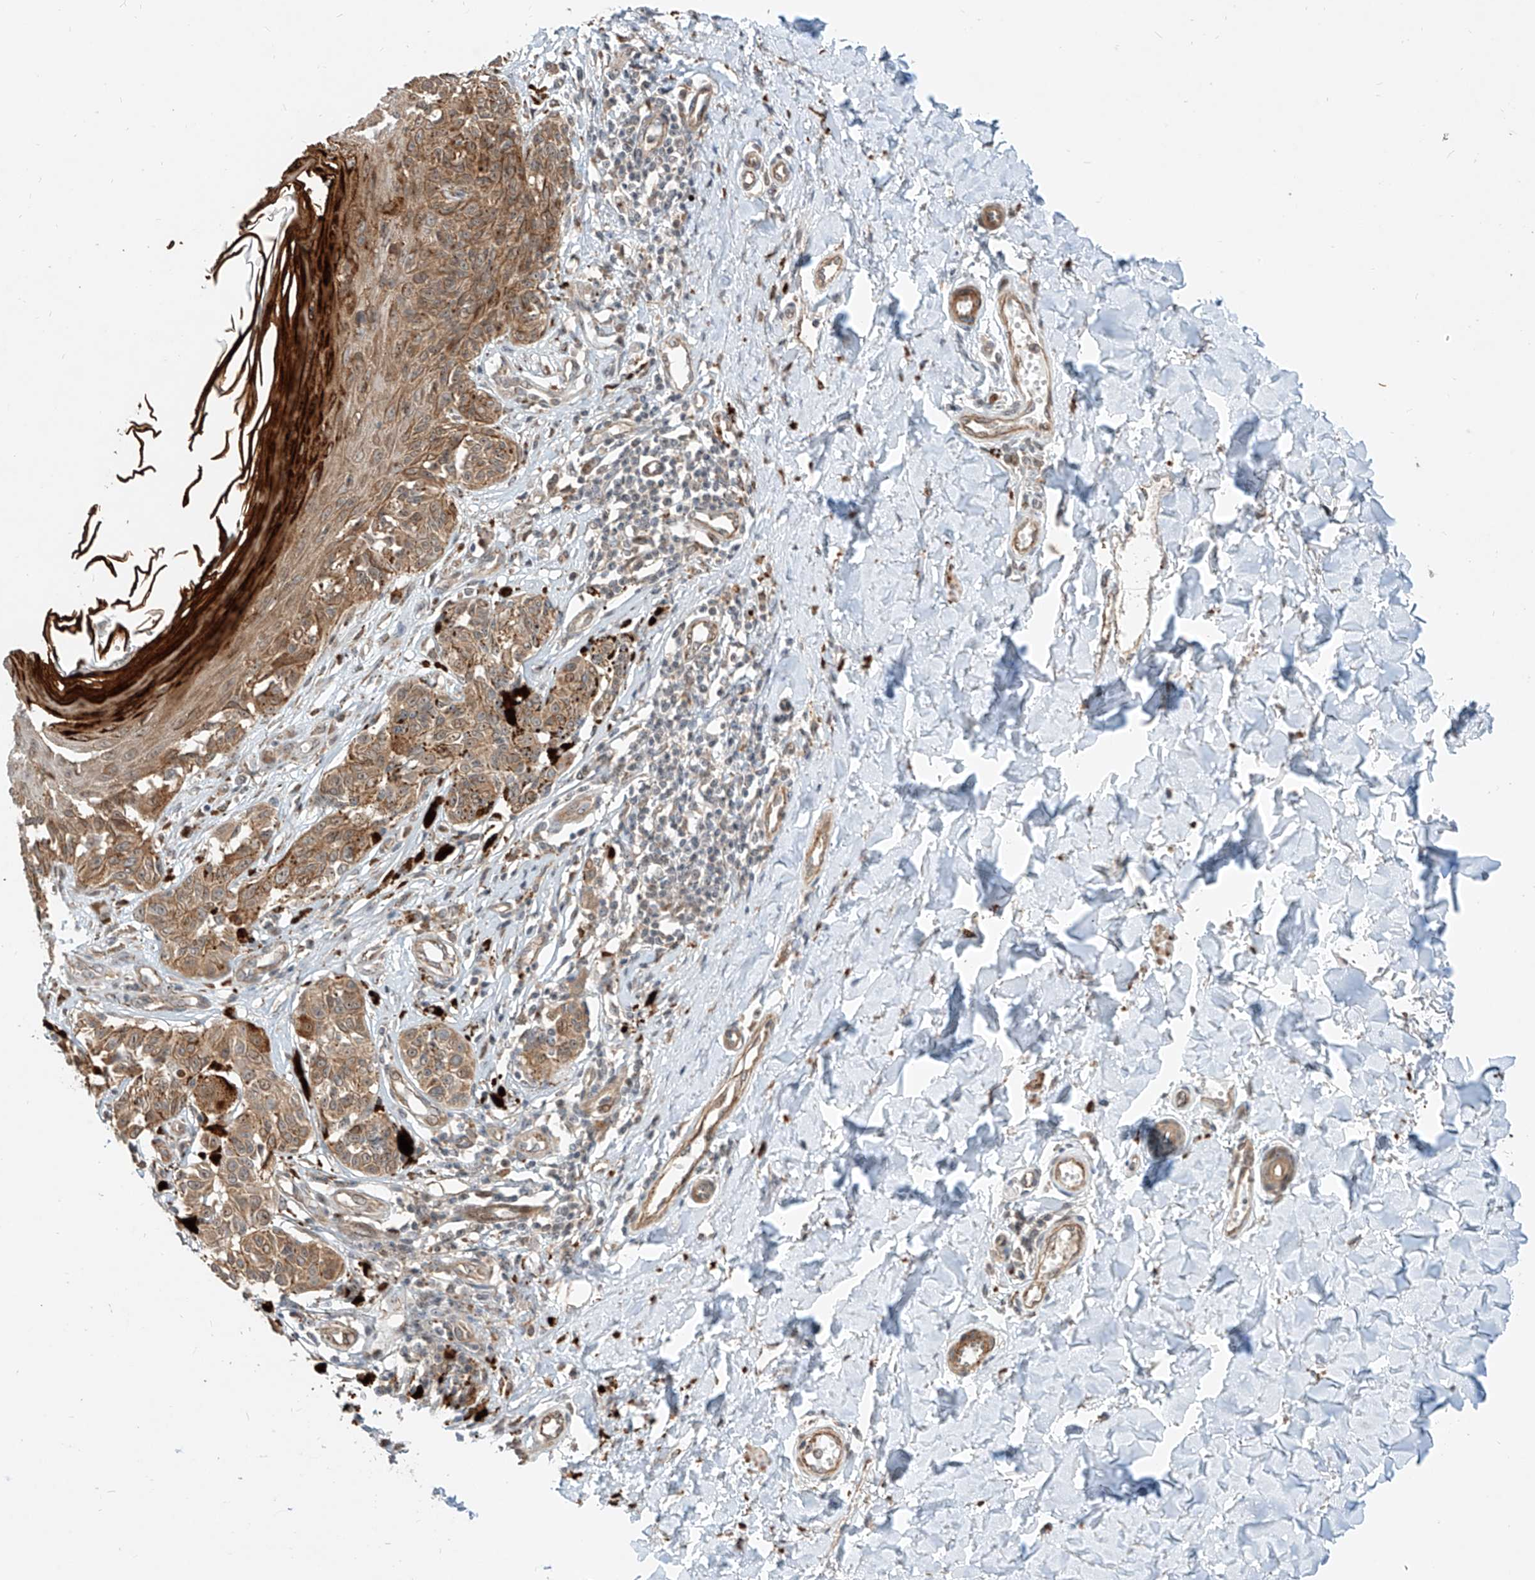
{"staining": {"intensity": "moderate", "quantity": ">75%", "location": "cytoplasmic/membranous"}, "tissue": "melanoma", "cell_type": "Tumor cells", "image_type": "cancer", "snomed": [{"axis": "morphology", "description": "Malignant melanoma, NOS"}, {"axis": "topography", "description": "Skin"}], "caption": "An immunohistochemistry (IHC) histopathology image of neoplastic tissue is shown. Protein staining in brown highlights moderate cytoplasmic/membranous positivity in melanoma within tumor cells. (DAB (3,3'-diaminobenzidine) = brown stain, brightfield microscopy at high magnification).", "gene": "CPAMD8", "patient": {"sex": "male", "age": 53}}